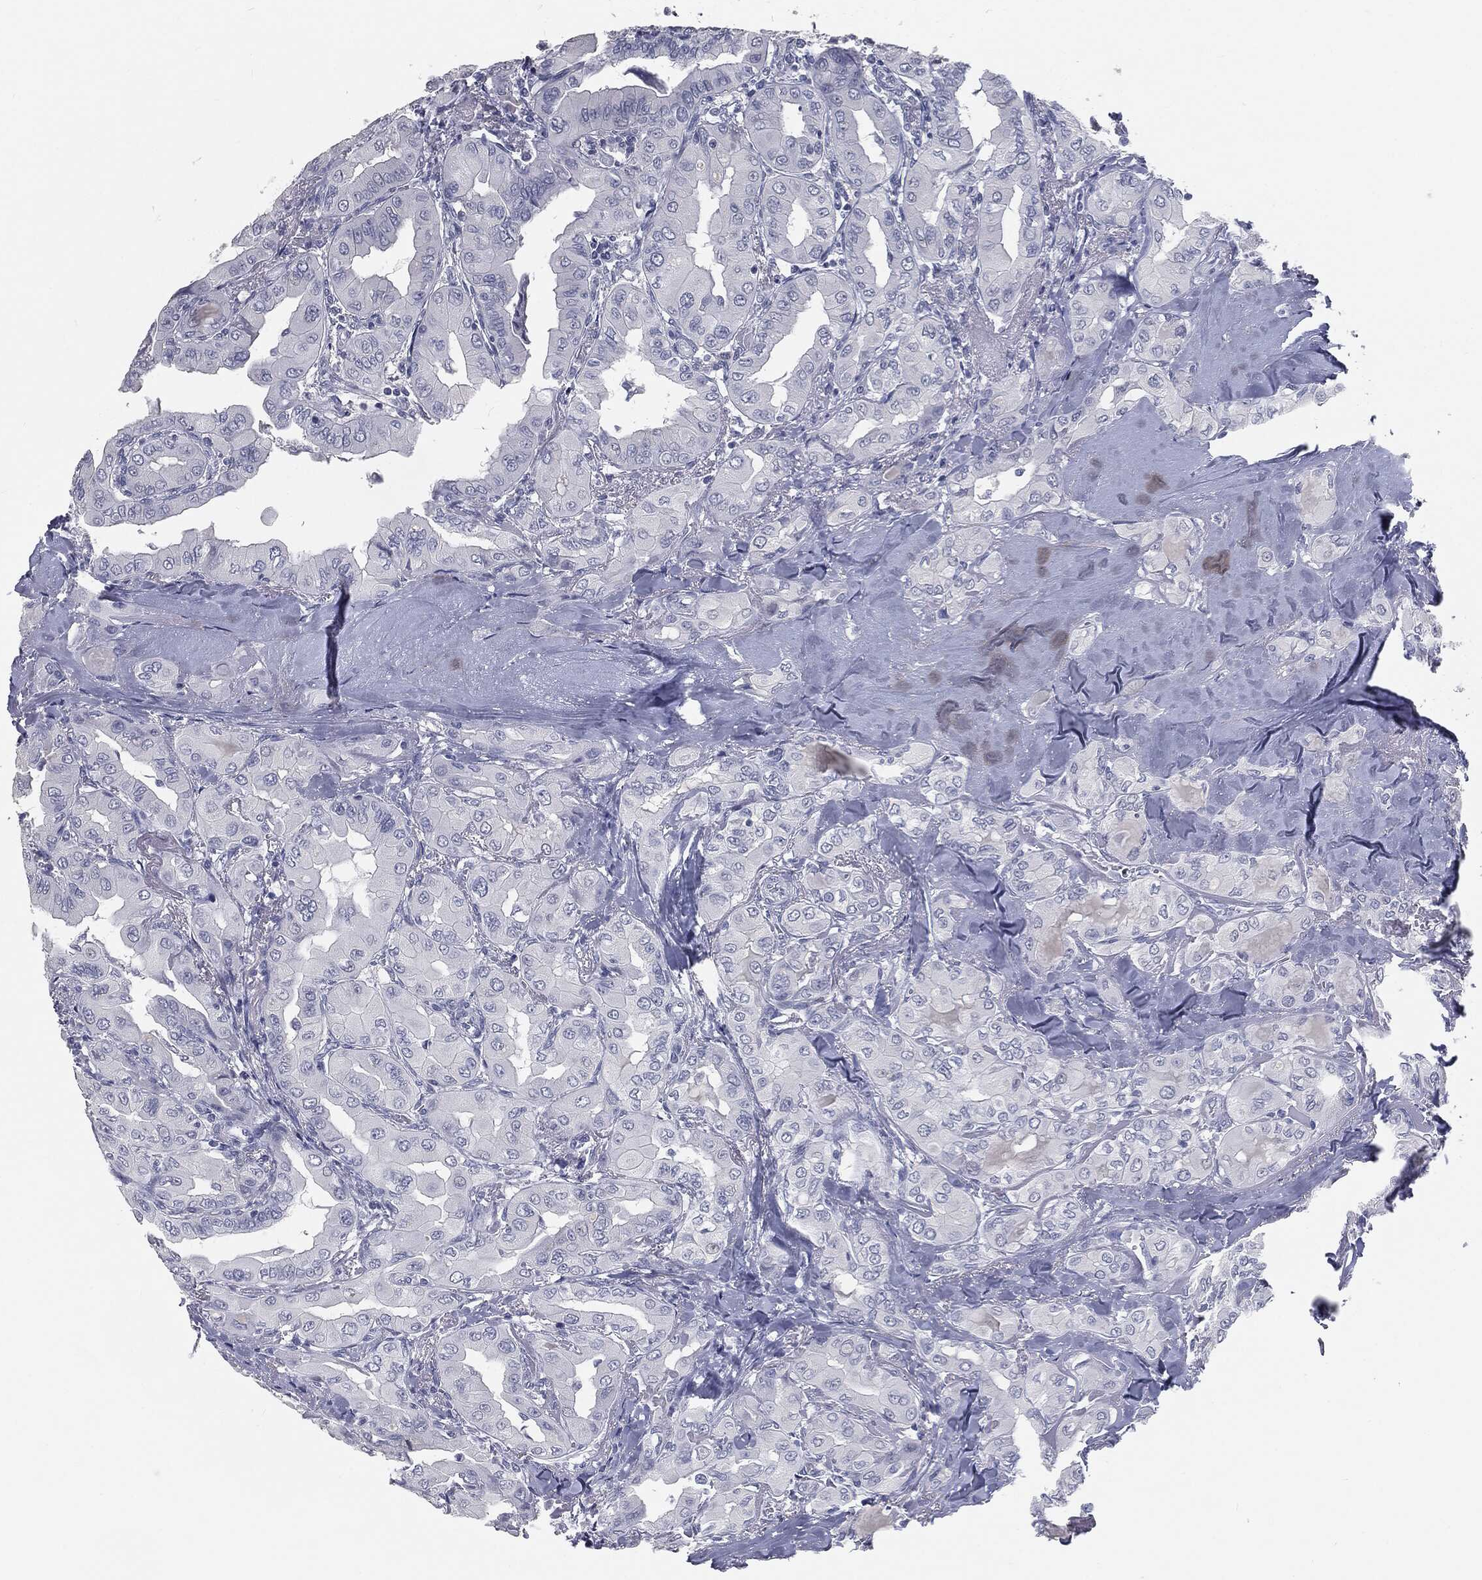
{"staining": {"intensity": "negative", "quantity": "none", "location": "none"}, "tissue": "thyroid cancer", "cell_type": "Tumor cells", "image_type": "cancer", "snomed": [{"axis": "morphology", "description": "Normal tissue, NOS"}, {"axis": "morphology", "description": "Papillary adenocarcinoma, NOS"}, {"axis": "topography", "description": "Thyroid gland"}], "caption": "Tumor cells are negative for protein expression in human thyroid papillary adenocarcinoma. The staining was performed using DAB to visualize the protein expression in brown, while the nuclei were stained in blue with hematoxylin (Magnification: 20x).", "gene": "PRAME", "patient": {"sex": "female", "age": 66}}